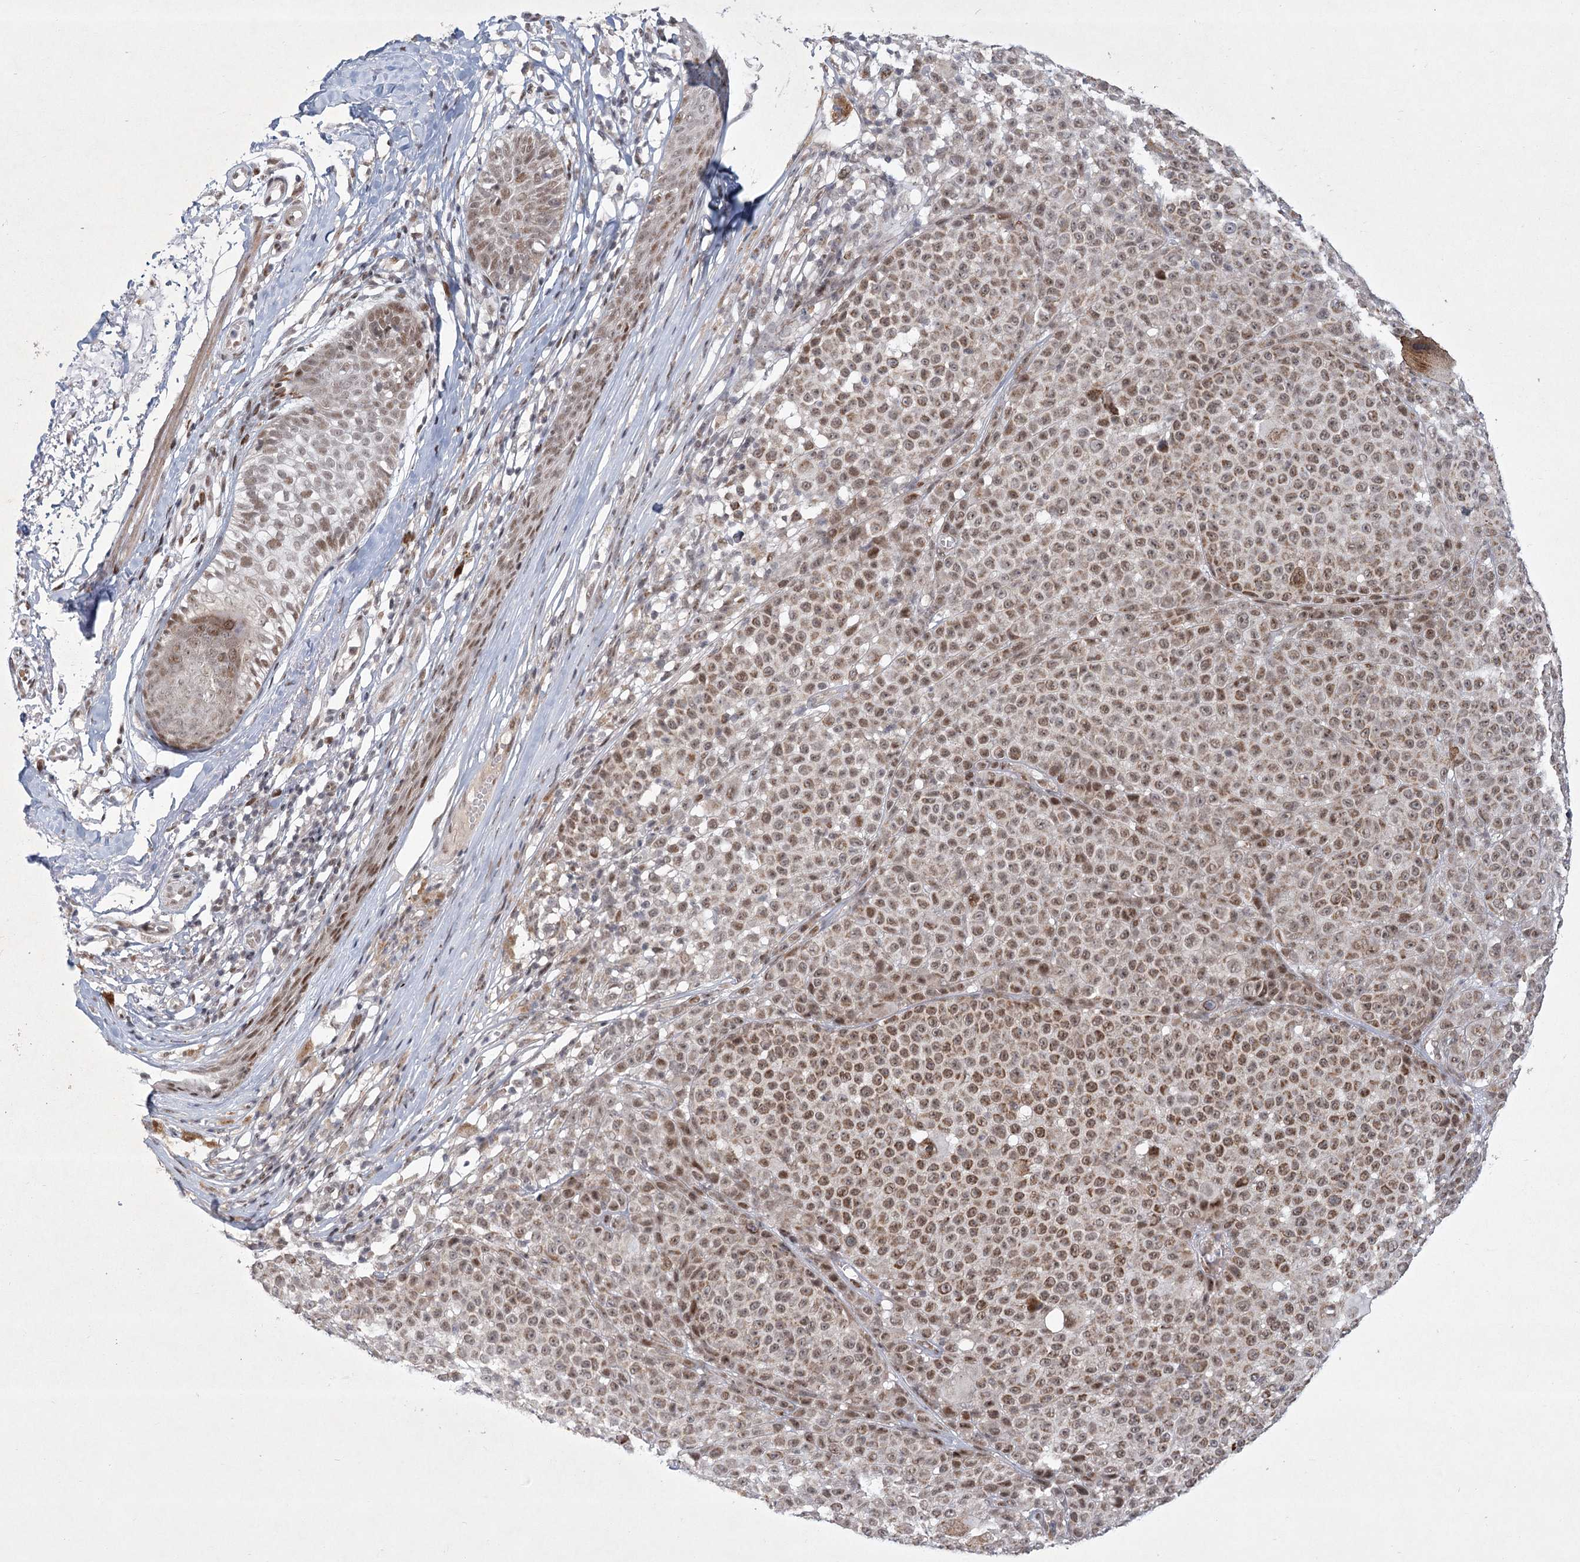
{"staining": {"intensity": "moderate", "quantity": ">75%", "location": "nuclear"}, "tissue": "melanoma", "cell_type": "Tumor cells", "image_type": "cancer", "snomed": [{"axis": "morphology", "description": "Malignant melanoma, NOS"}, {"axis": "topography", "description": "Skin"}], "caption": "Malignant melanoma stained for a protein (brown) demonstrates moderate nuclear positive positivity in approximately >75% of tumor cells.", "gene": "CIB4", "patient": {"sex": "female", "age": 94}}